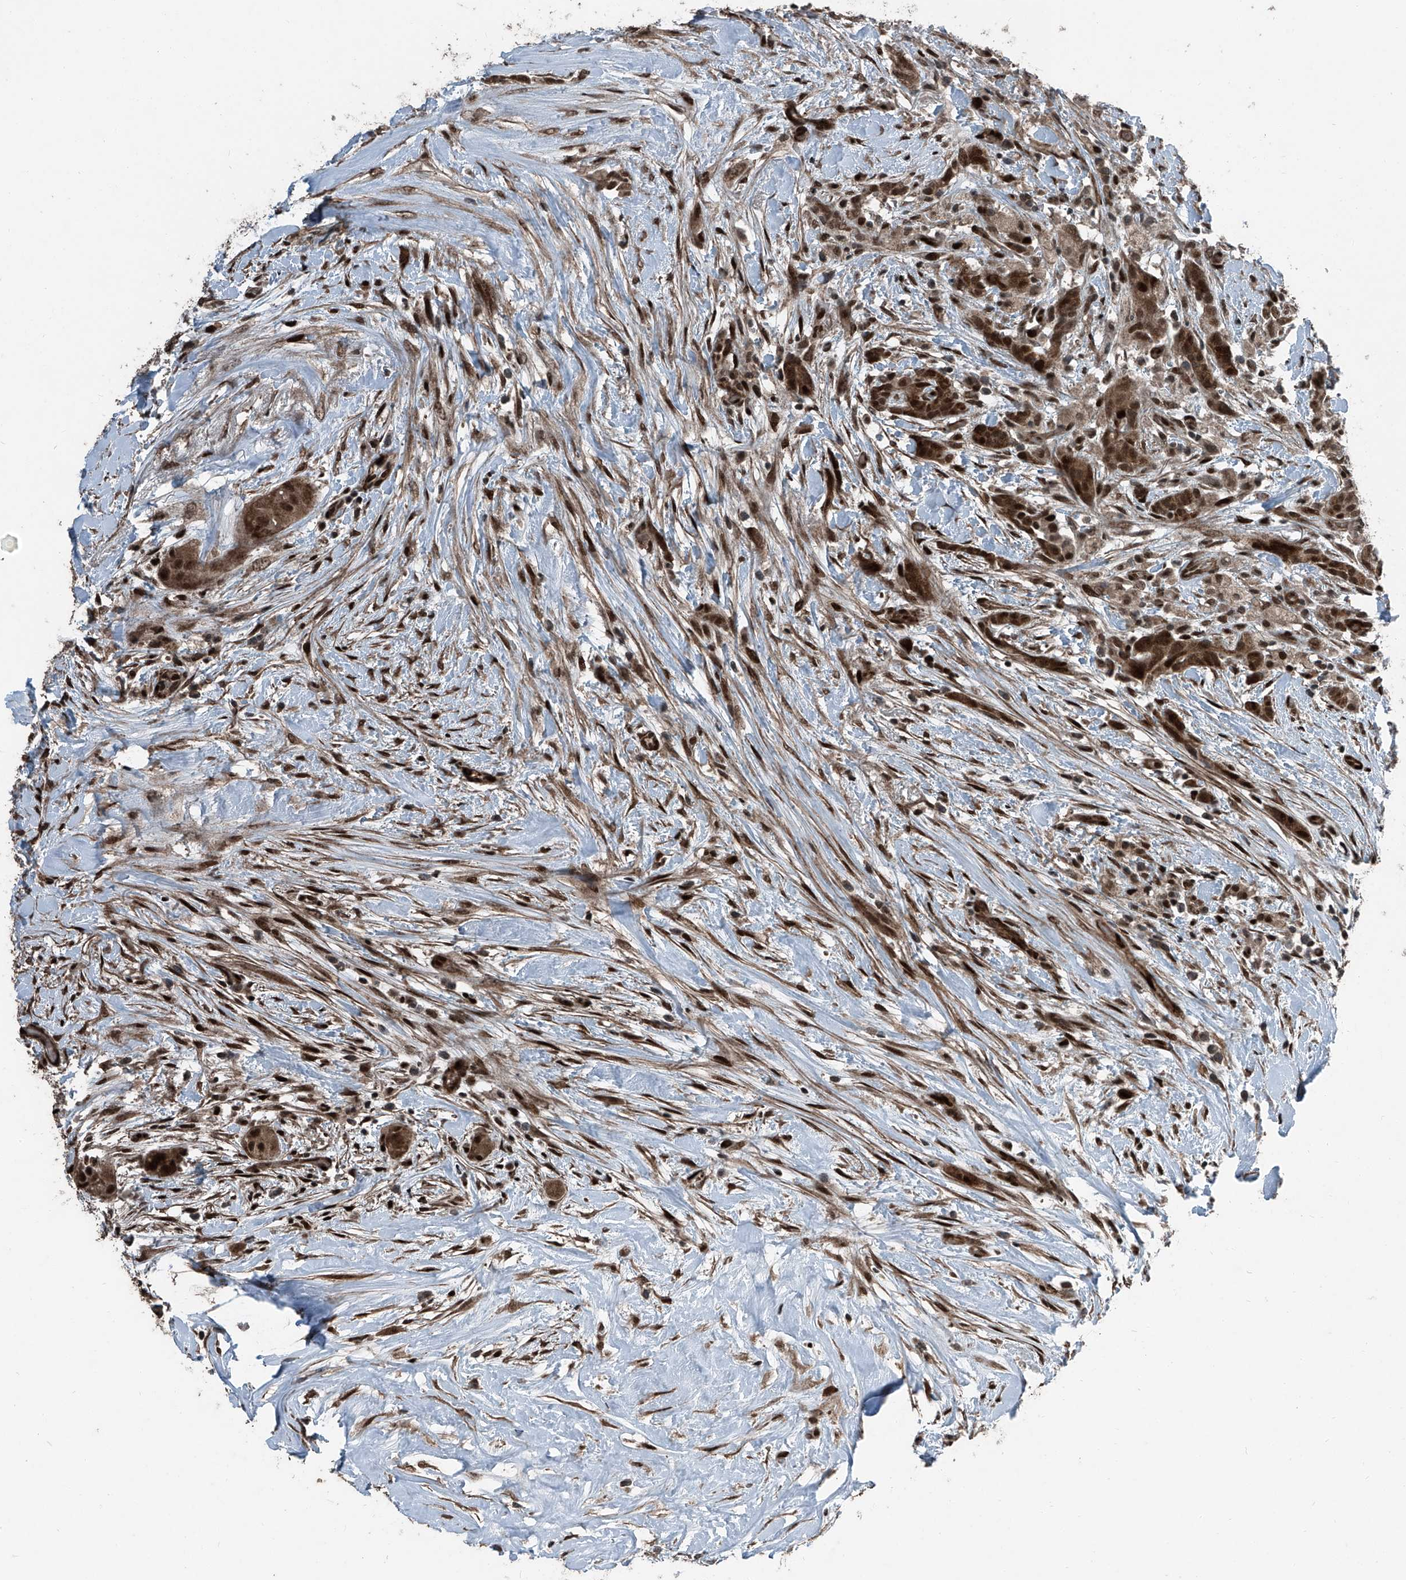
{"staining": {"intensity": "moderate", "quantity": ">75%", "location": "cytoplasmic/membranous,nuclear"}, "tissue": "thyroid cancer", "cell_type": "Tumor cells", "image_type": "cancer", "snomed": [{"axis": "morphology", "description": "Papillary adenocarcinoma, NOS"}, {"axis": "topography", "description": "Thyroid gland"}], "caption": "Thyroid papillary adenocarcinoma tissue reveals moderate cytoplasmic/membranous and nuclear staining in about >75% of tumor cells The staining was performed using DAB, with brown indicating positive protein expression. Nuclei are stained blue with hematoxylin.", "gene": "ZNF570", "patient": {"sex": "female", "age": 59}}